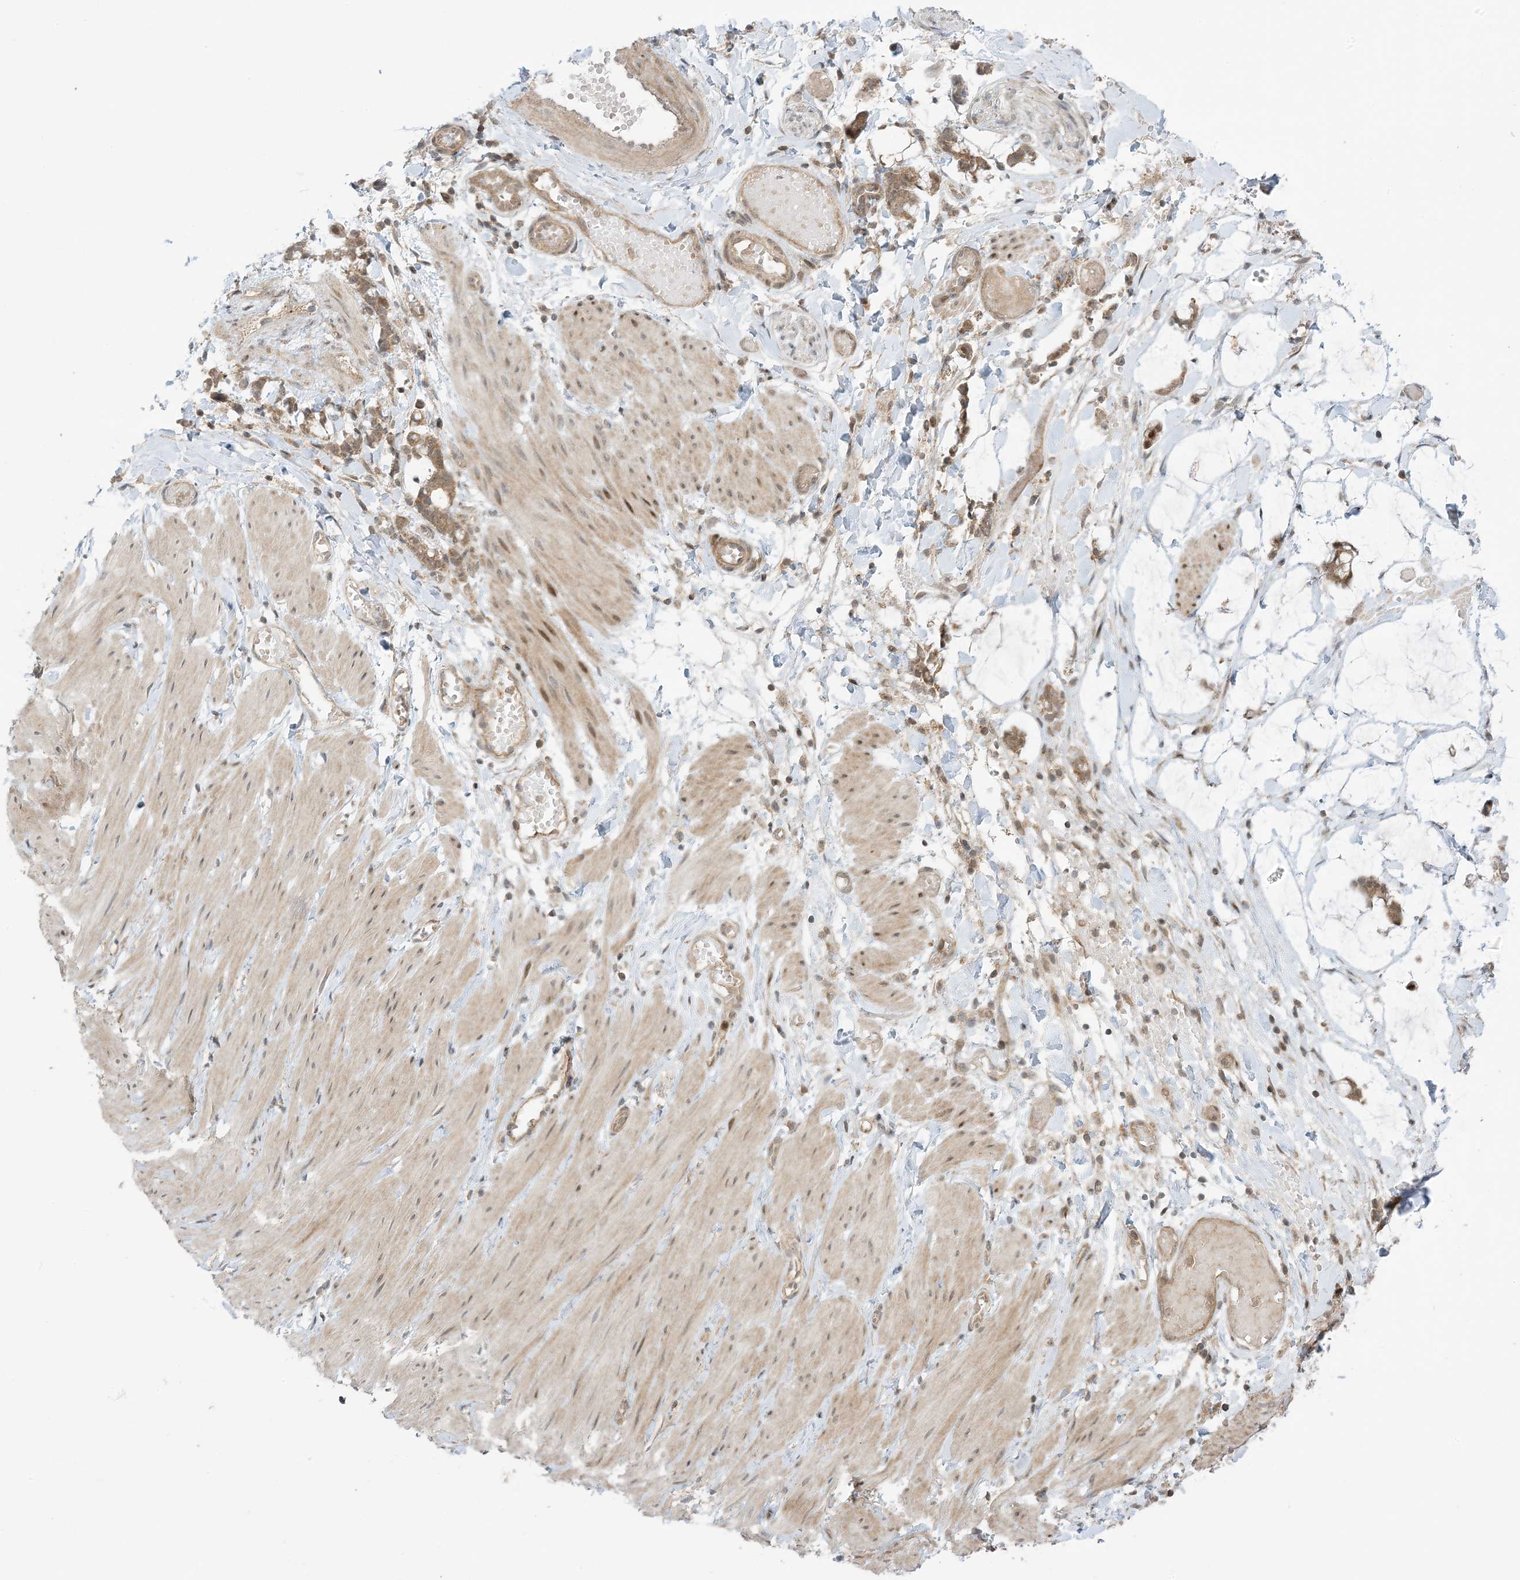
{"staining": {"intensity": "weak", "quantity": ">75%", "location": "cytoplasmic/membranous,nuclear"}, "tissue": "adipose tissue", "cell_type": "Adipocytes", "image_type": "normal", "snomed": [{"axis": "morphology", "description": "Normal tissue, NOS"}, {"axis": "morphology", "description": "Adenocarcinoma, NOS"}, {"axis": "topography", "description": "Colon"}, {"axis": "topography", "description": "Peripheral nerve tissue"}], "caption": "Immunohistochemistry (IHC) histopathology image of unremarkable adipose tissue: human adipose tissue stained using immunohistochemistry exhibits low levels of weak protein expression localized specifically in the cytoplasmic/membranous,nuclear of adipocytes, appearing as a cytoplasmic/membranous,nuclear brown color.", "gene": "PHLDB2", "patient": {"sex": "male", "age": 14}}